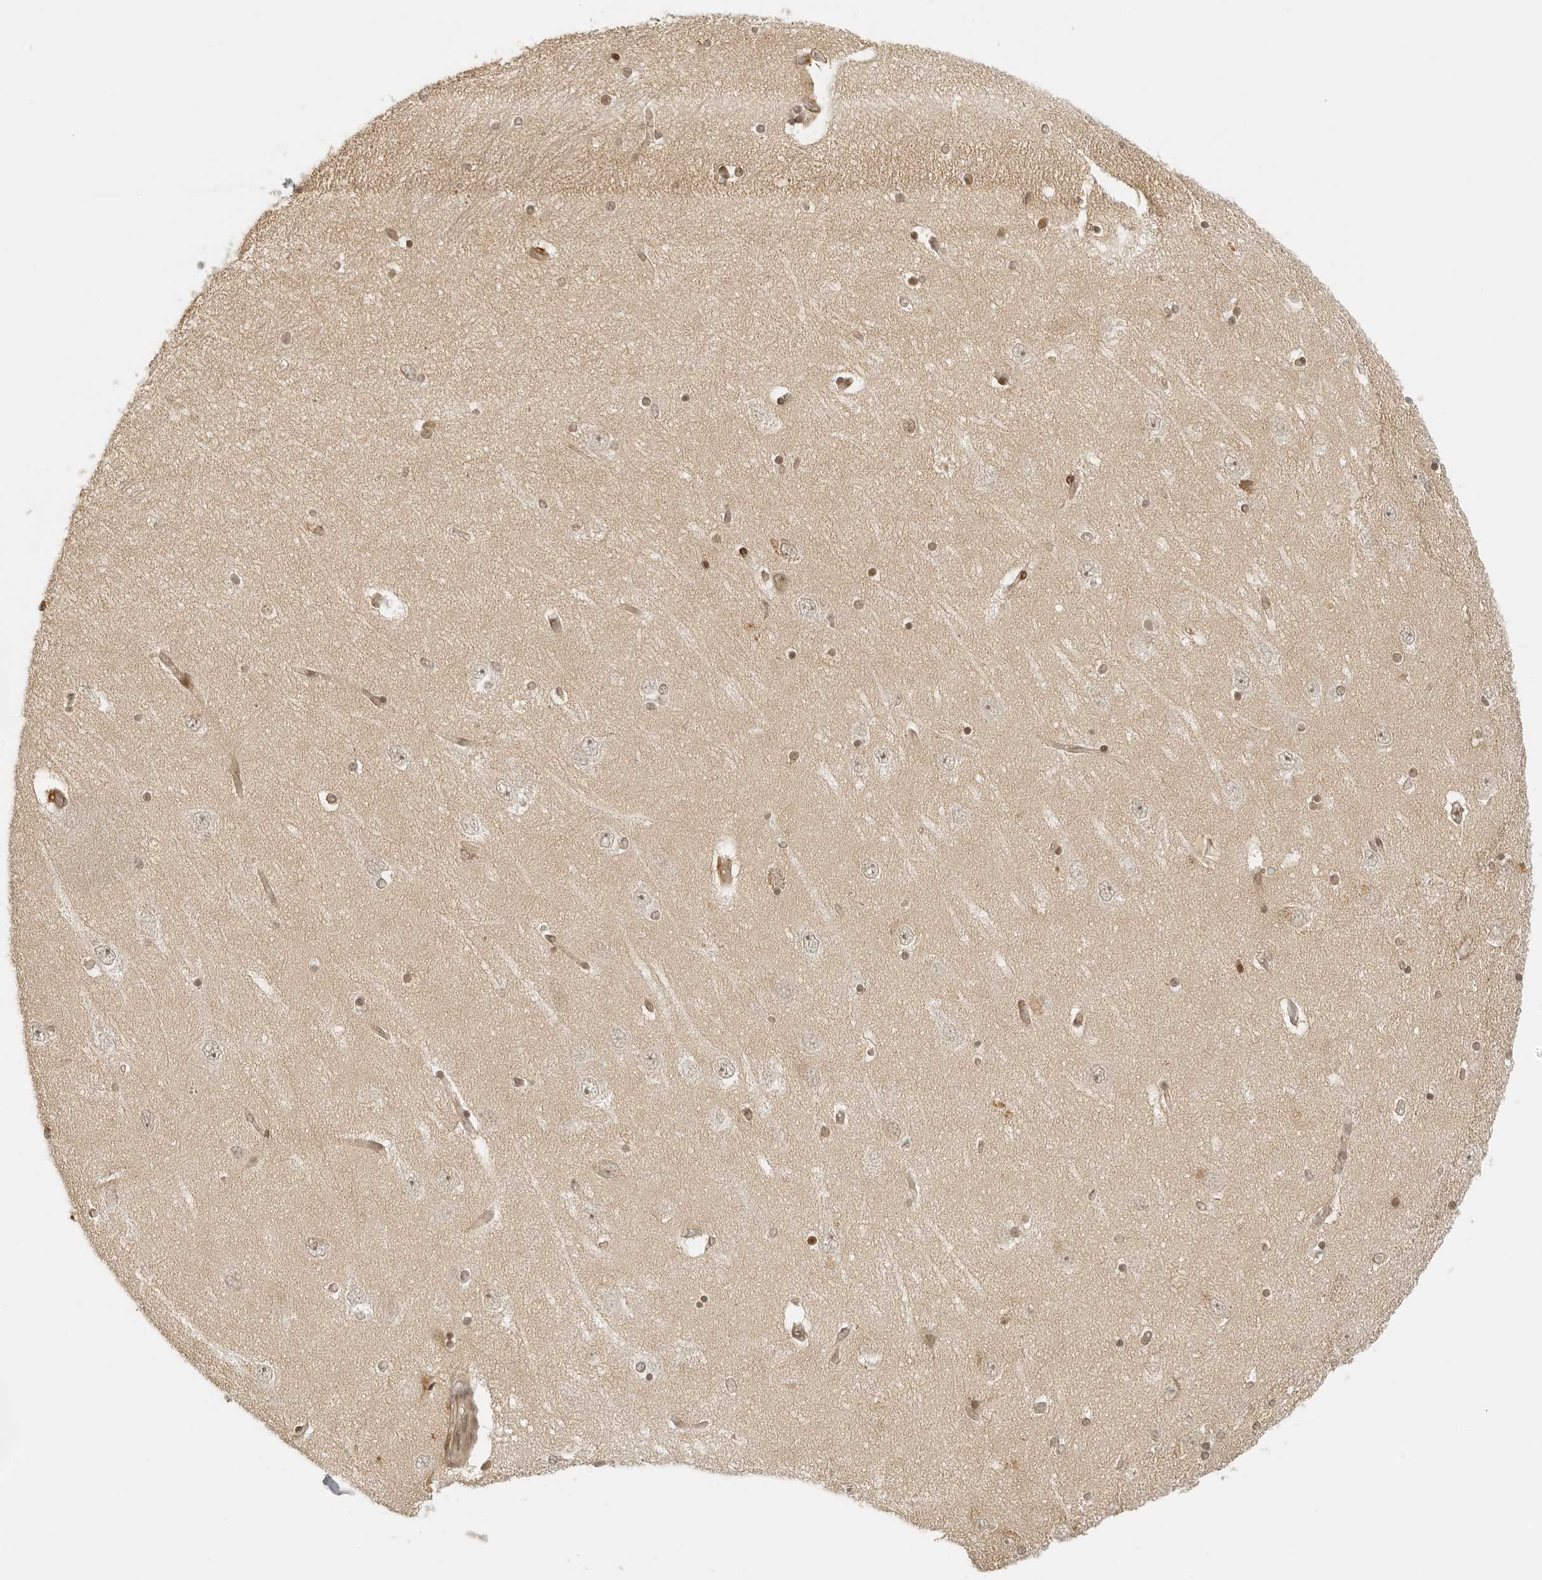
{"staining": {"intensity": "moderate", "quantity": "25%-75%", "location": "nuclear"}, "tissue": "hippocampus", "cell_type": "Glial cells", "image_type": "normal", "snomed": [{"axis": "morphology", "description": "Normal tissue, NOS"}, {"axis": "topography", "description": "Hippocampus"}], "caption": "IHC staining of benign hippocampus, which displays medium levels of moderate nuclear expression in approximately 25%-75% of glial cells indicating moderate nuclear protein staining. The staining was performed using DAB (brown) for protein detection and nuclei were counterstained in hematoxylin (blue).", "gene": "ZNF407", "patient": {"sex": "female", "age": 54}}